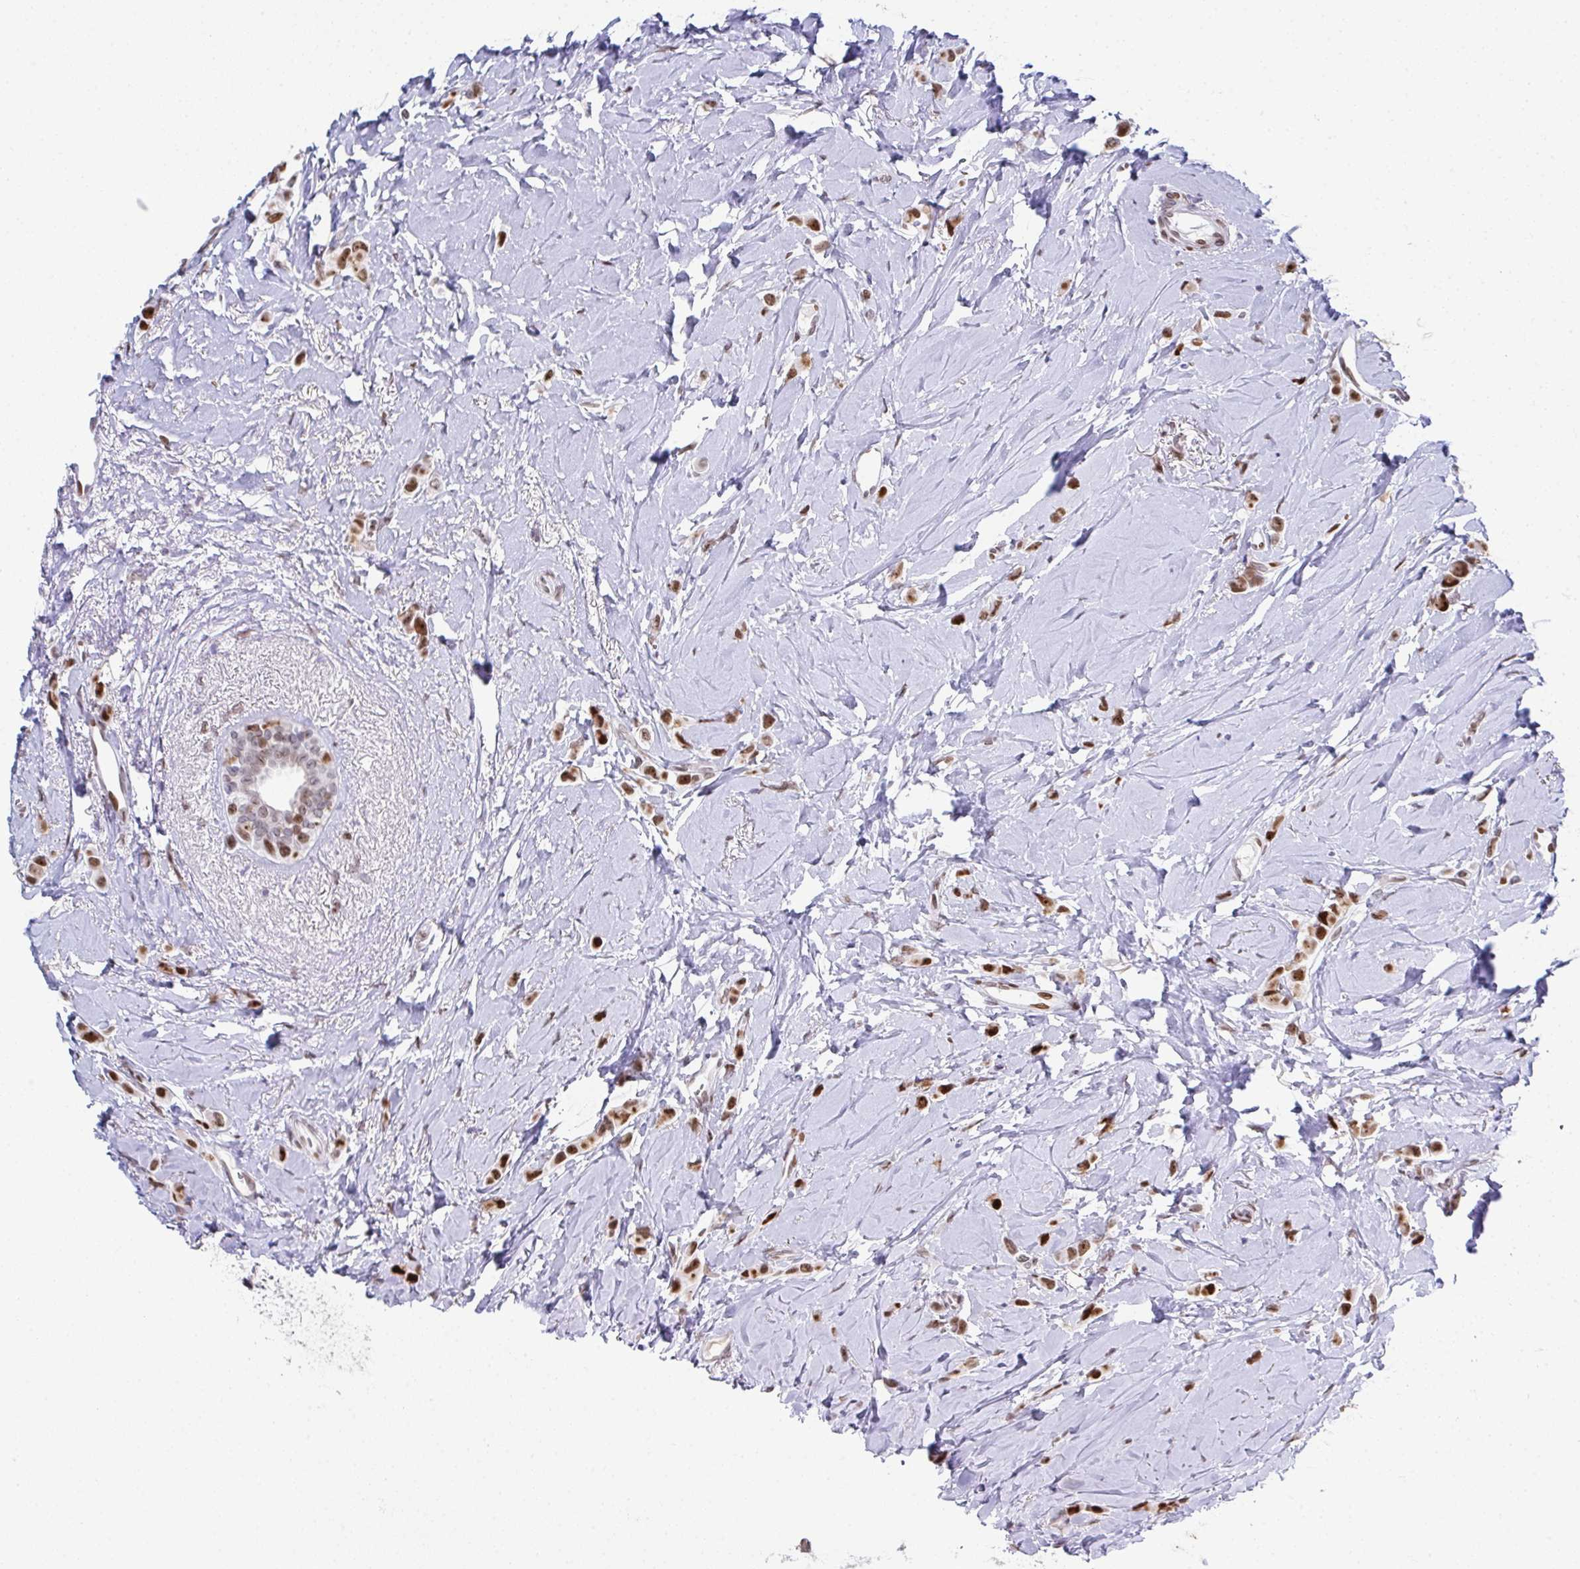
{"staining": {"intensity": "moderate", "quantity": ">75%", "location": "nuclear"}, "tissue": "breast cancer", "cell_type": "Tumor cells", "image_type": "cancer", "snomed": [{"axis": "morphology", "description": "Lobular carcinoma"}, {"axis": "topography", "description": "Breast"}], "caption": "Tumor cells reveal moderate nuclear positivity in about >75% of cells in lobular carcinoma (breast).", "gene": "RB1", "patient": {"sex": "female", "age": 66}}